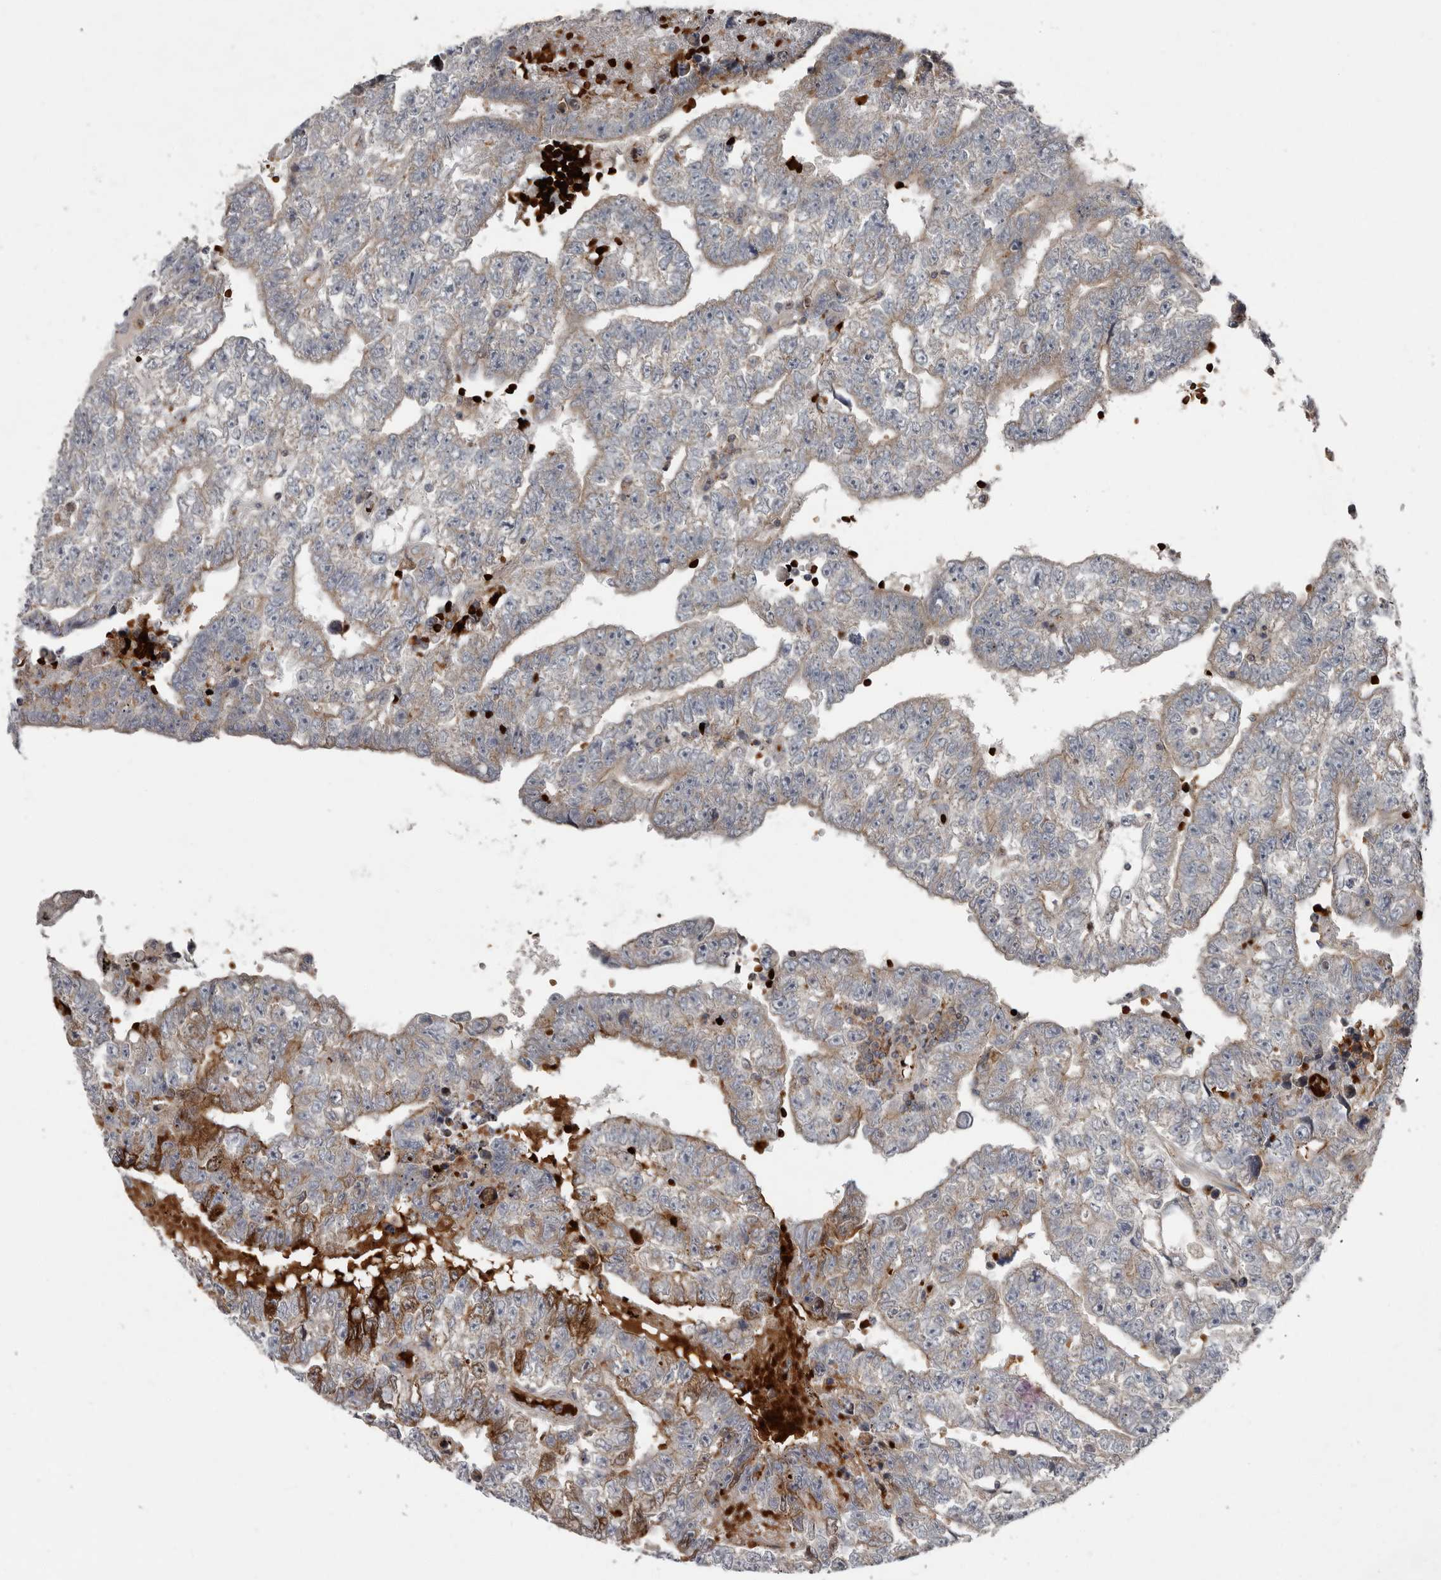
{"staining": {"intensity": "moderate", "quantity": "<25%", "location": "cytoplasmic/membranous"}, "tissue": "testis cancer", "cell_type": "Tumor cells", "image_type": "cancer", "snomed": [{"axis": "morphology", "description": "Carcinoma, Embryonal, NOS"}, {"axis": "topography", "description": "Testis"}], "caption": "Testis cancer stained with a protein marker displays moderate staining in tumor cells.", "gene": "FBXO31", "patient": {"sex": "male", "age": 25}}